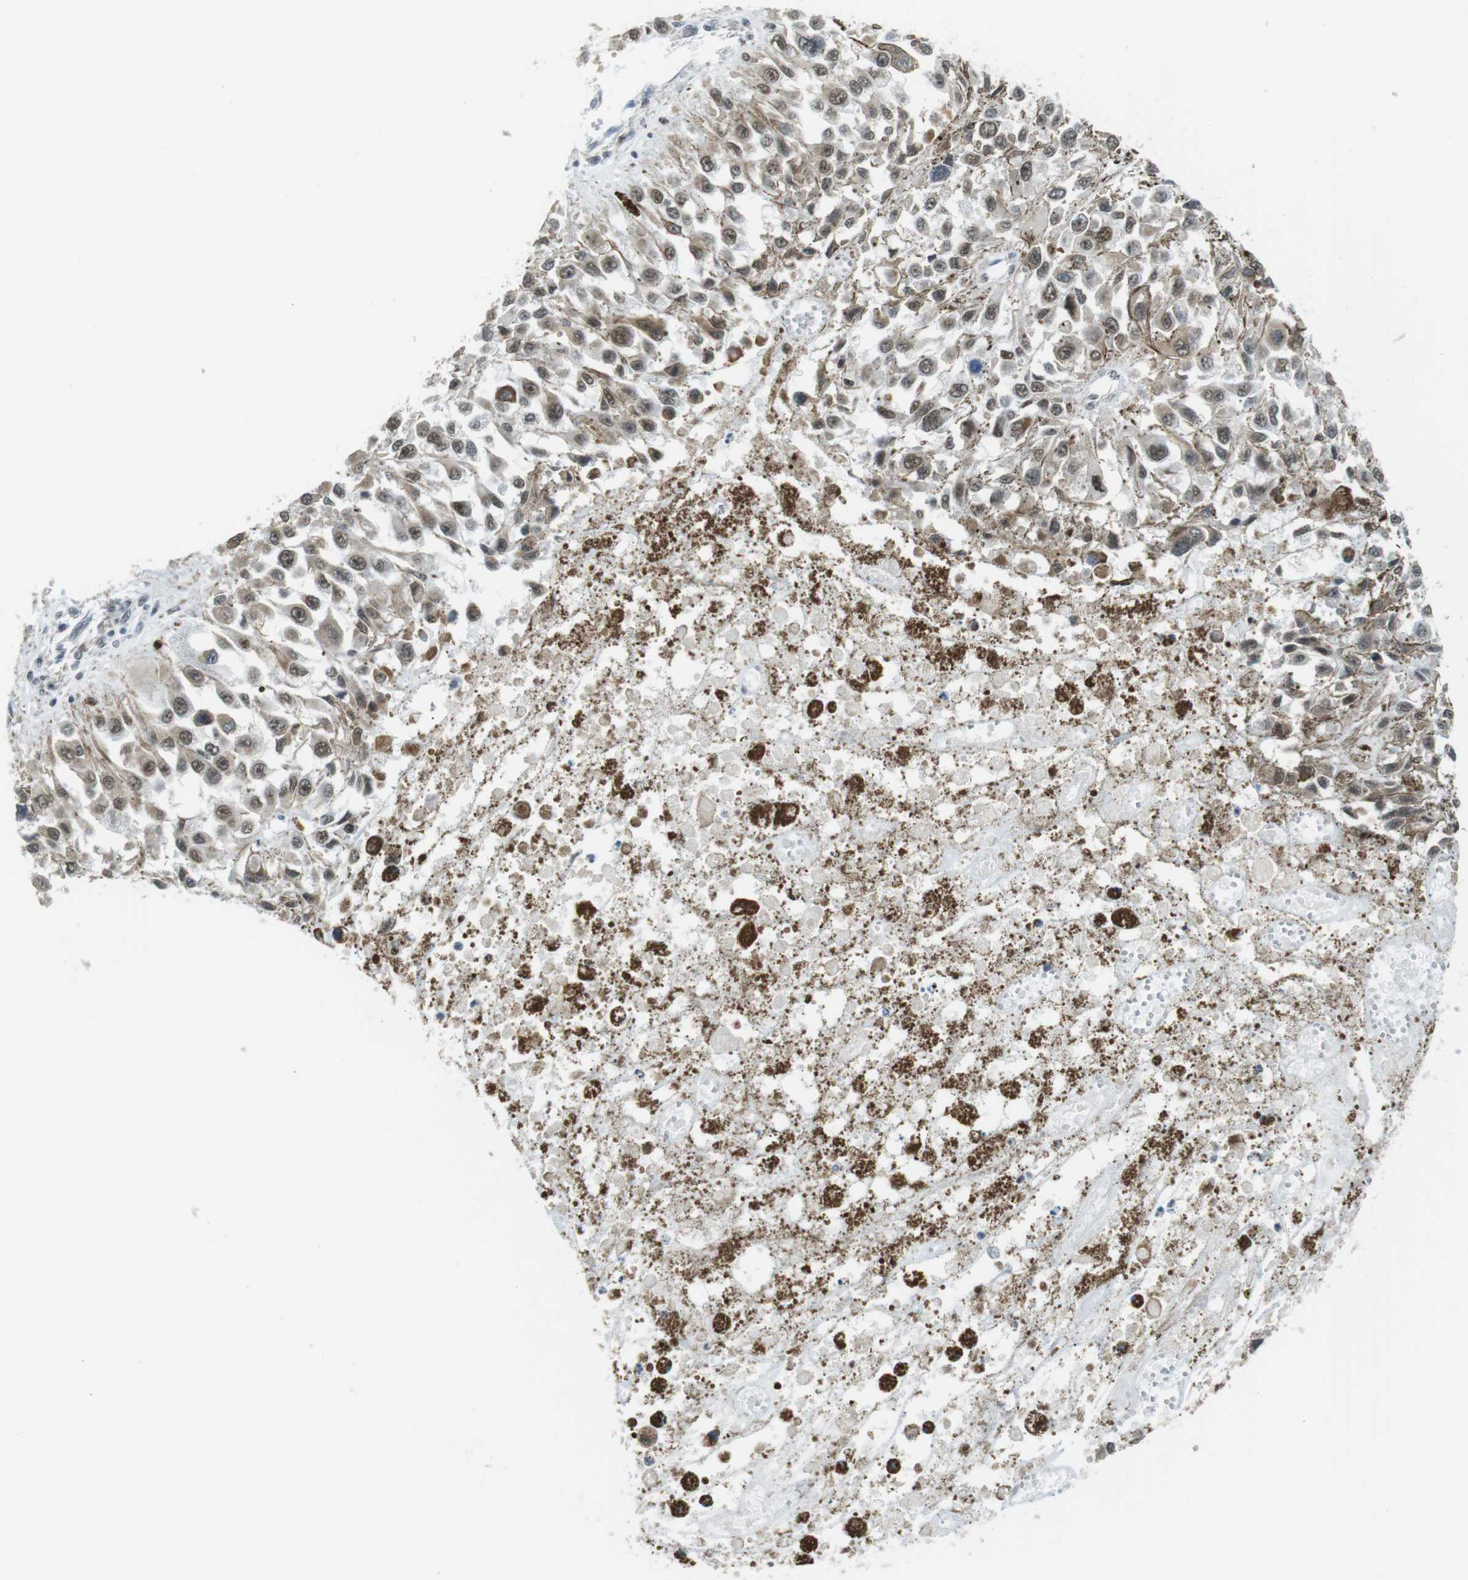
{"staining": {"intensity": "weak", "quantity": ">75%", "location": "cytoplasmic/membranous,nuclear"}, "tissue": "melanoma", "cell_type": "Tumor cells", "image_type": "cancer", "snomed": [{"axis": "morphology", "description": "Malignant melanoma, Metastatic site"}, {"axis": "topography", "description": "Lymph node"}], "caption": "Melanoma stained with DAB (3,3'-diaminobenzidine) immunohistochemistry (IHC) displays low levels of weak cytoplasmic/membranous and nuclear expression in about >75% of tumor cells.", "gene": "USP7", "patient": {"sex": "male", "age": 59}}